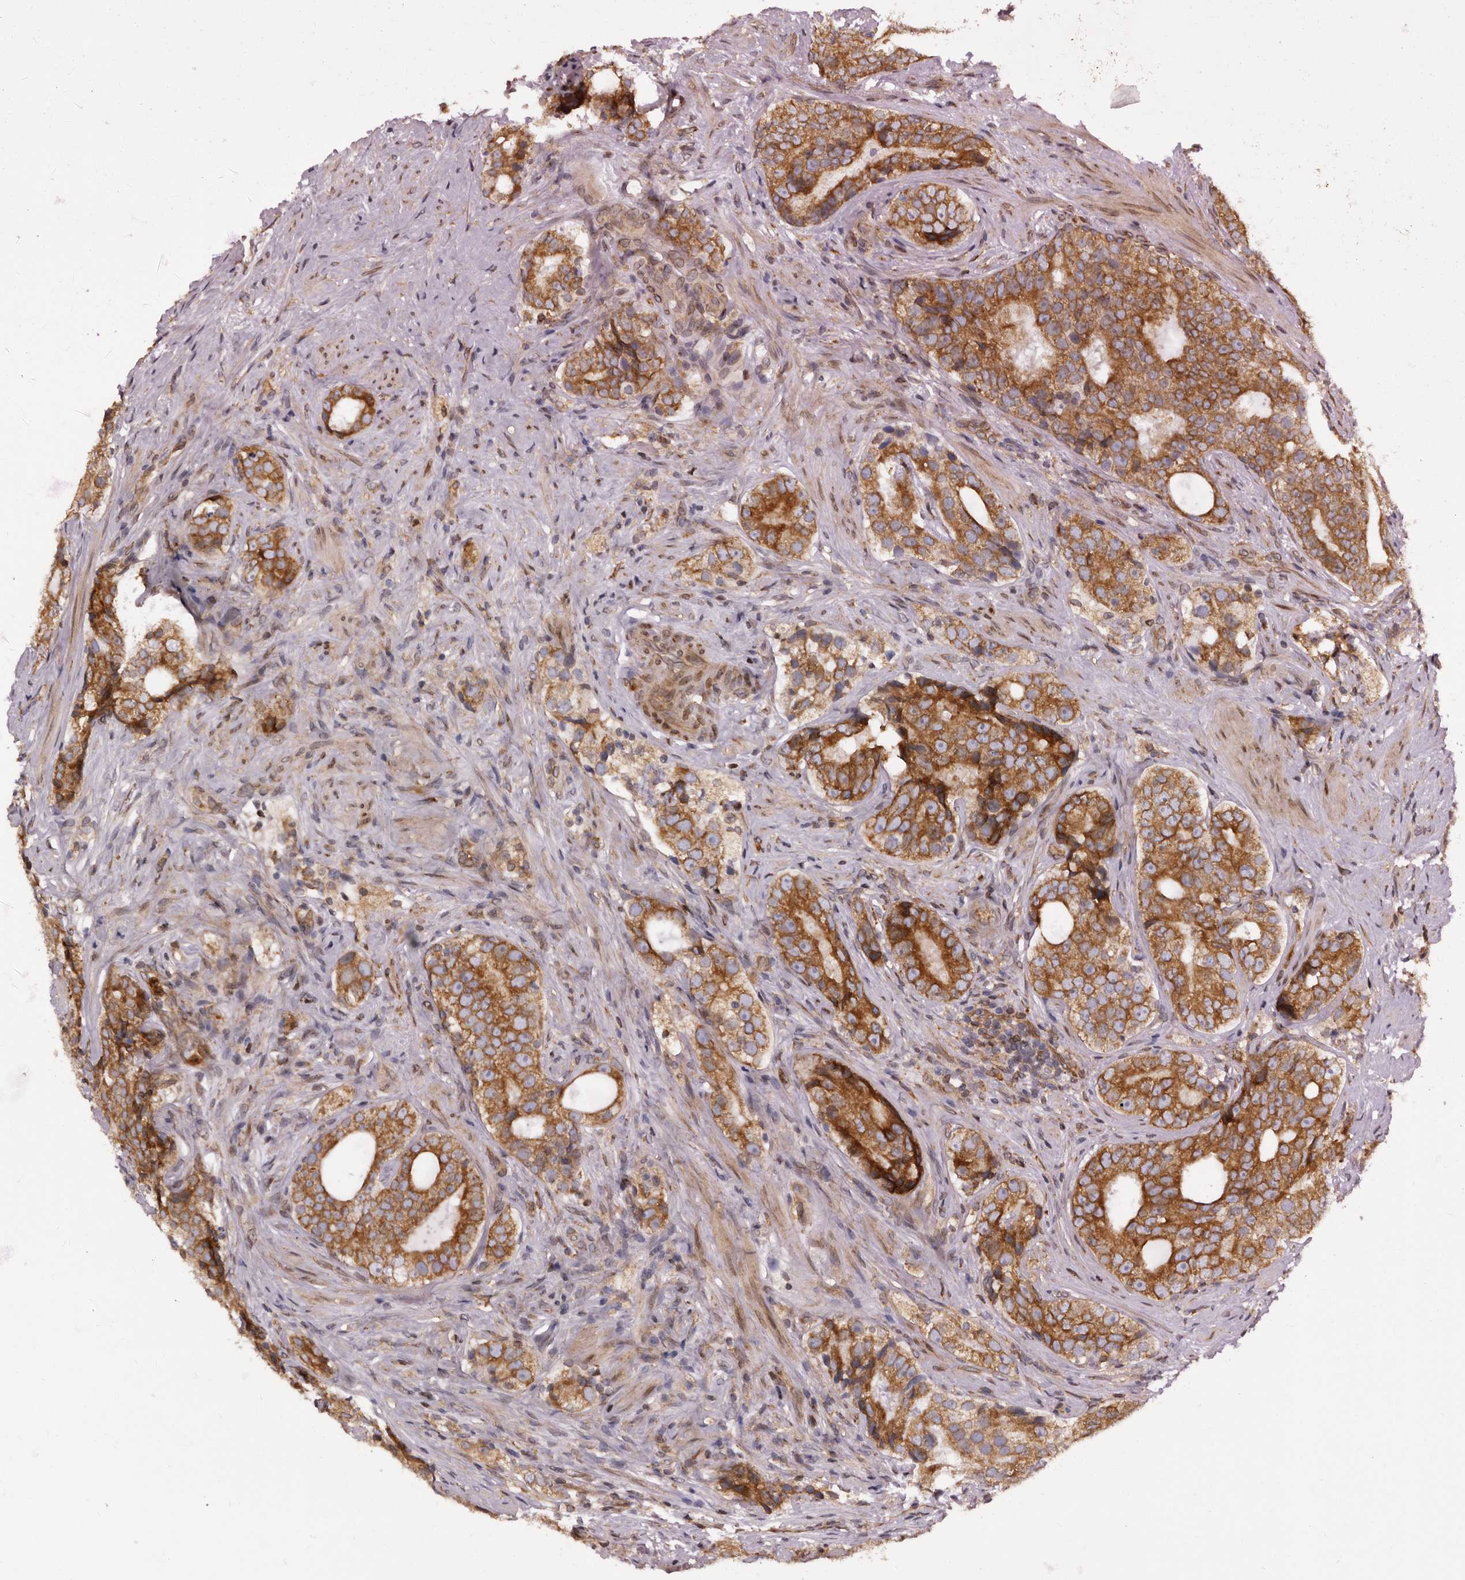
{"staining": {"intensity": "moderate", "quantity": ">75%", "location": "cytoplasmic/membranous"}, "tissue": "prostate cancer", "cell_type": "Tumor cells", "image_type": "cancer", "snomed": [{"axis": "morphology", "description": "Adenocarcinoma, High grade"}, {"axis": "topography", "description": "Prostate"}], "caption": "DAB immunohistochemical staining of human prostate cancer (high-grade adenocarcinoma) shows moderate cytoplasmic/membranous protein positivity in about >75% of tumor cells. Using DAB (brown) and hematoxylin (blue) stains, captured at high magnification using brightfield microscopy.", "gene": "C4orf3", "patient": {"sex": "male", "age": 56}}